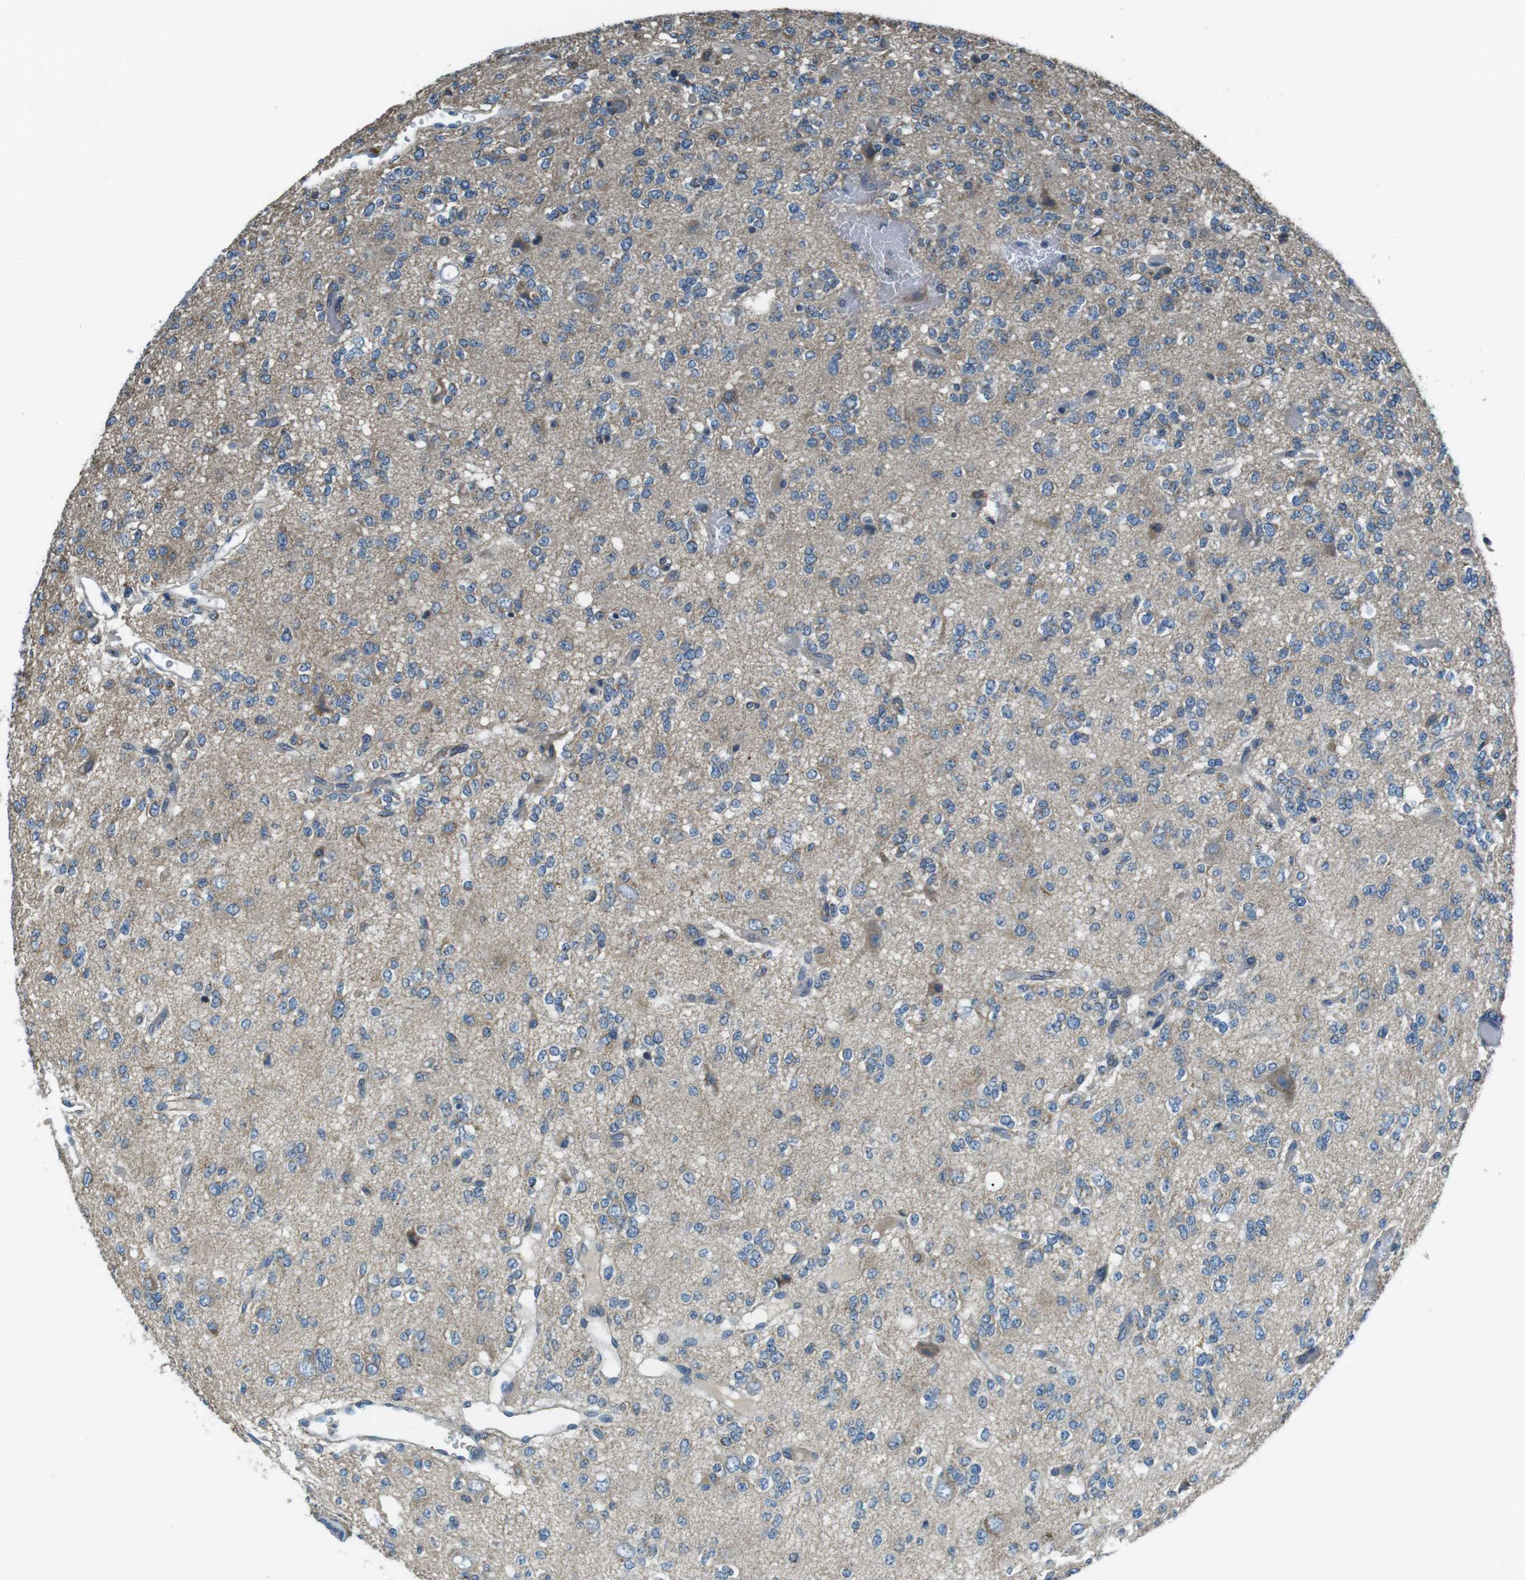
{"staining": {"intensity": "weak", "quantity": ">75%", "location": "cytoplasmic/membranous"}, "tissue": "glioma", "cell_type": "Tumor cells", "image_type": "cancer", "snomed": [{"axis": "morphology", "description": "Glioma, malignant, Low grade"}, {"axis": "topography", "description": "Brain"}], "caption": "Immunohistochemical staining of malignant glioma (low-grade) demonstrates low levels of weak cytoplasmic/membranous staining in approximately >75% of tumor cells. (DAB (3,3'-diaminobenzidine) = brown stain, brightfield microscopy at high magnification).", "gene": "FAM3B", "patient": {"sex": "male", "age": 38}}